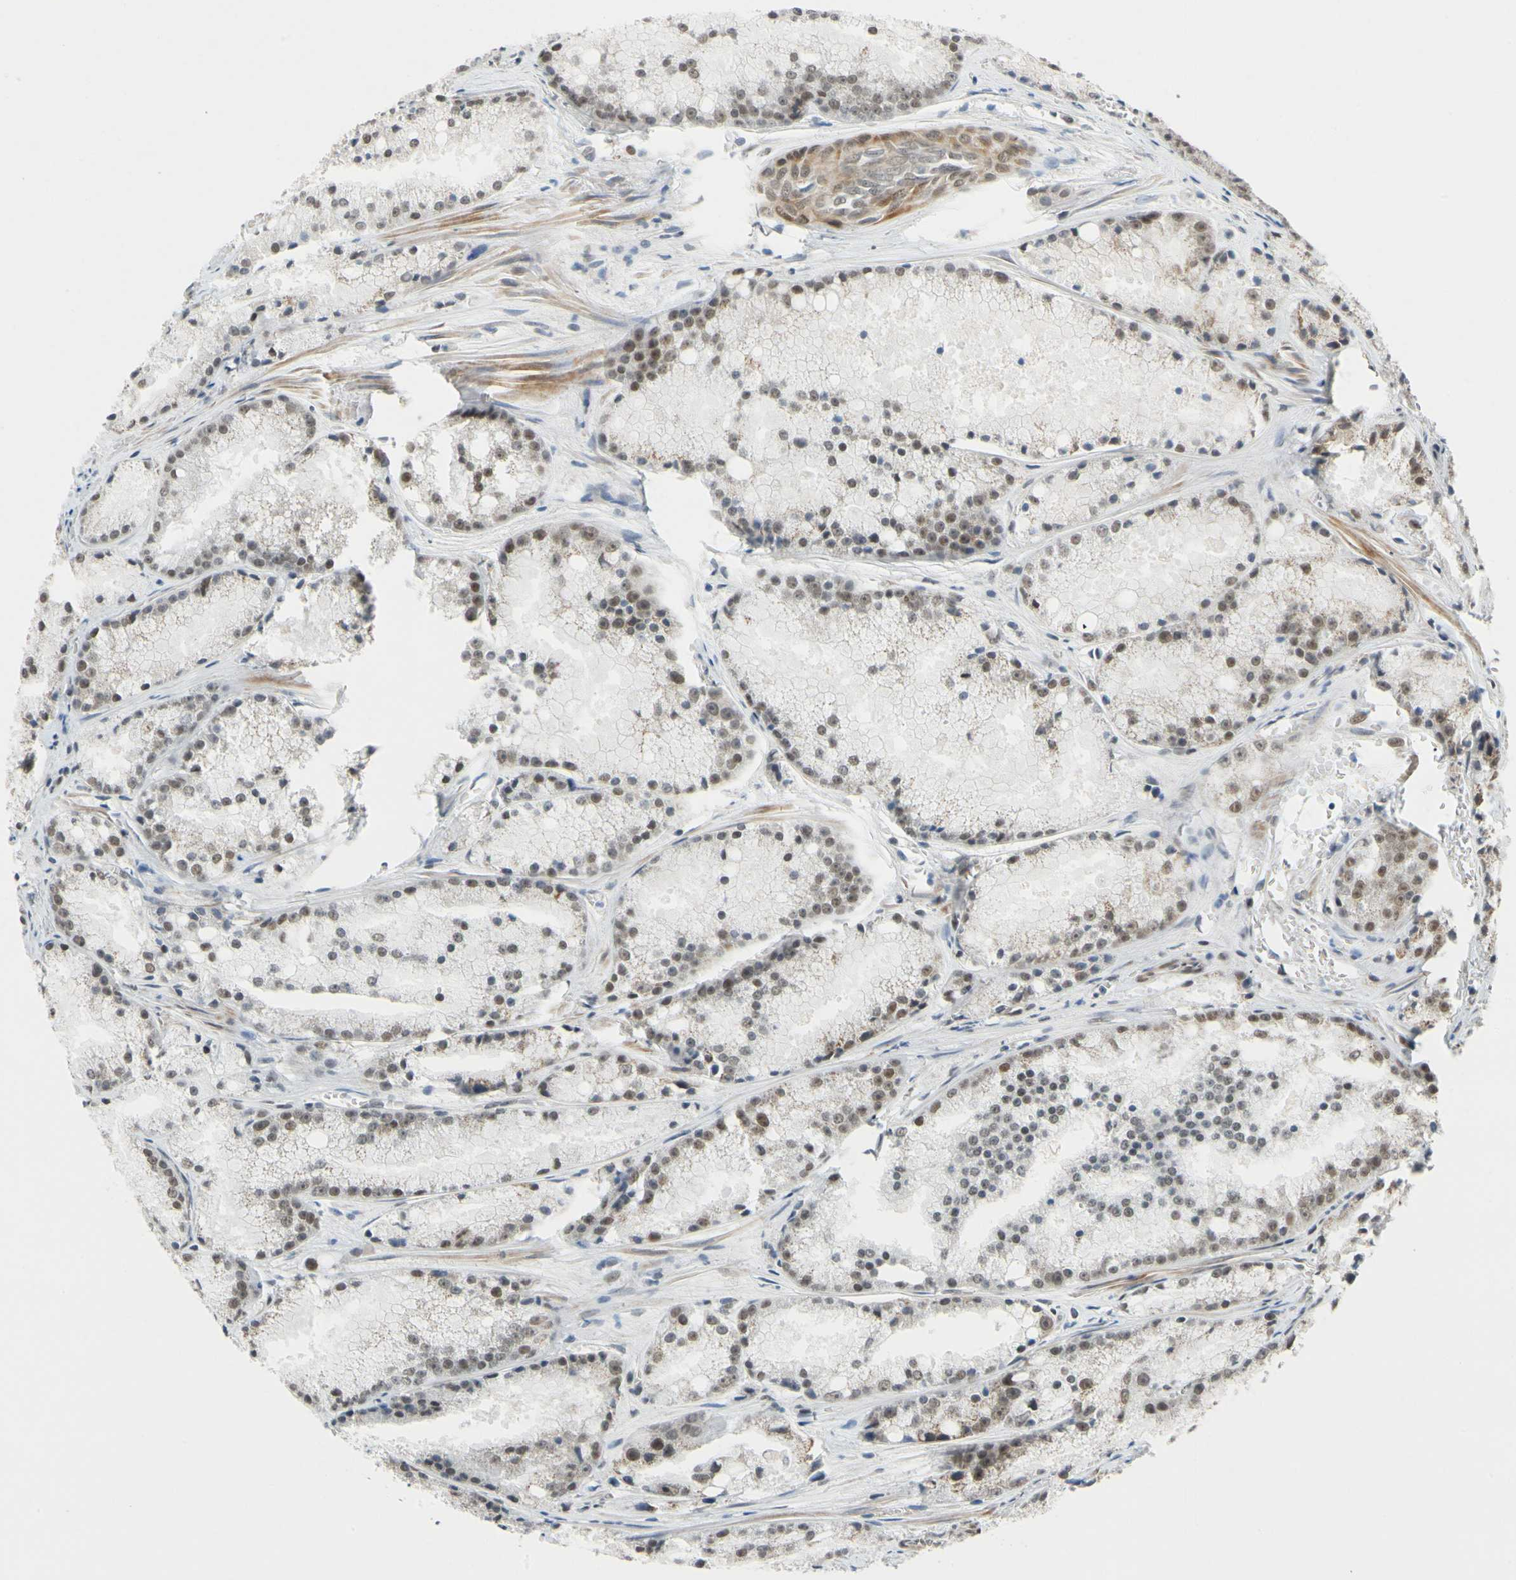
{"staining": {"intensity": "moderate", "quantity": ">75%", "location": "nuclear"}, "tissue": "prostate cancer", "cell_type": "Tumor cells", "image_type": "cancer", "snomed": [{"axis": "morphology", "description": "Adenocarcinoma, Low grade"}, {"axis": "topography", "description": "Prostate"}], "caption": "The immunohistochemical stain labels moderate nuclear staining in tumor cells of prostate cancer (low-grade adenocarcinoma) tissue.", "gene": "POGZ", "patient": {"sex": "male", "age": 64}}